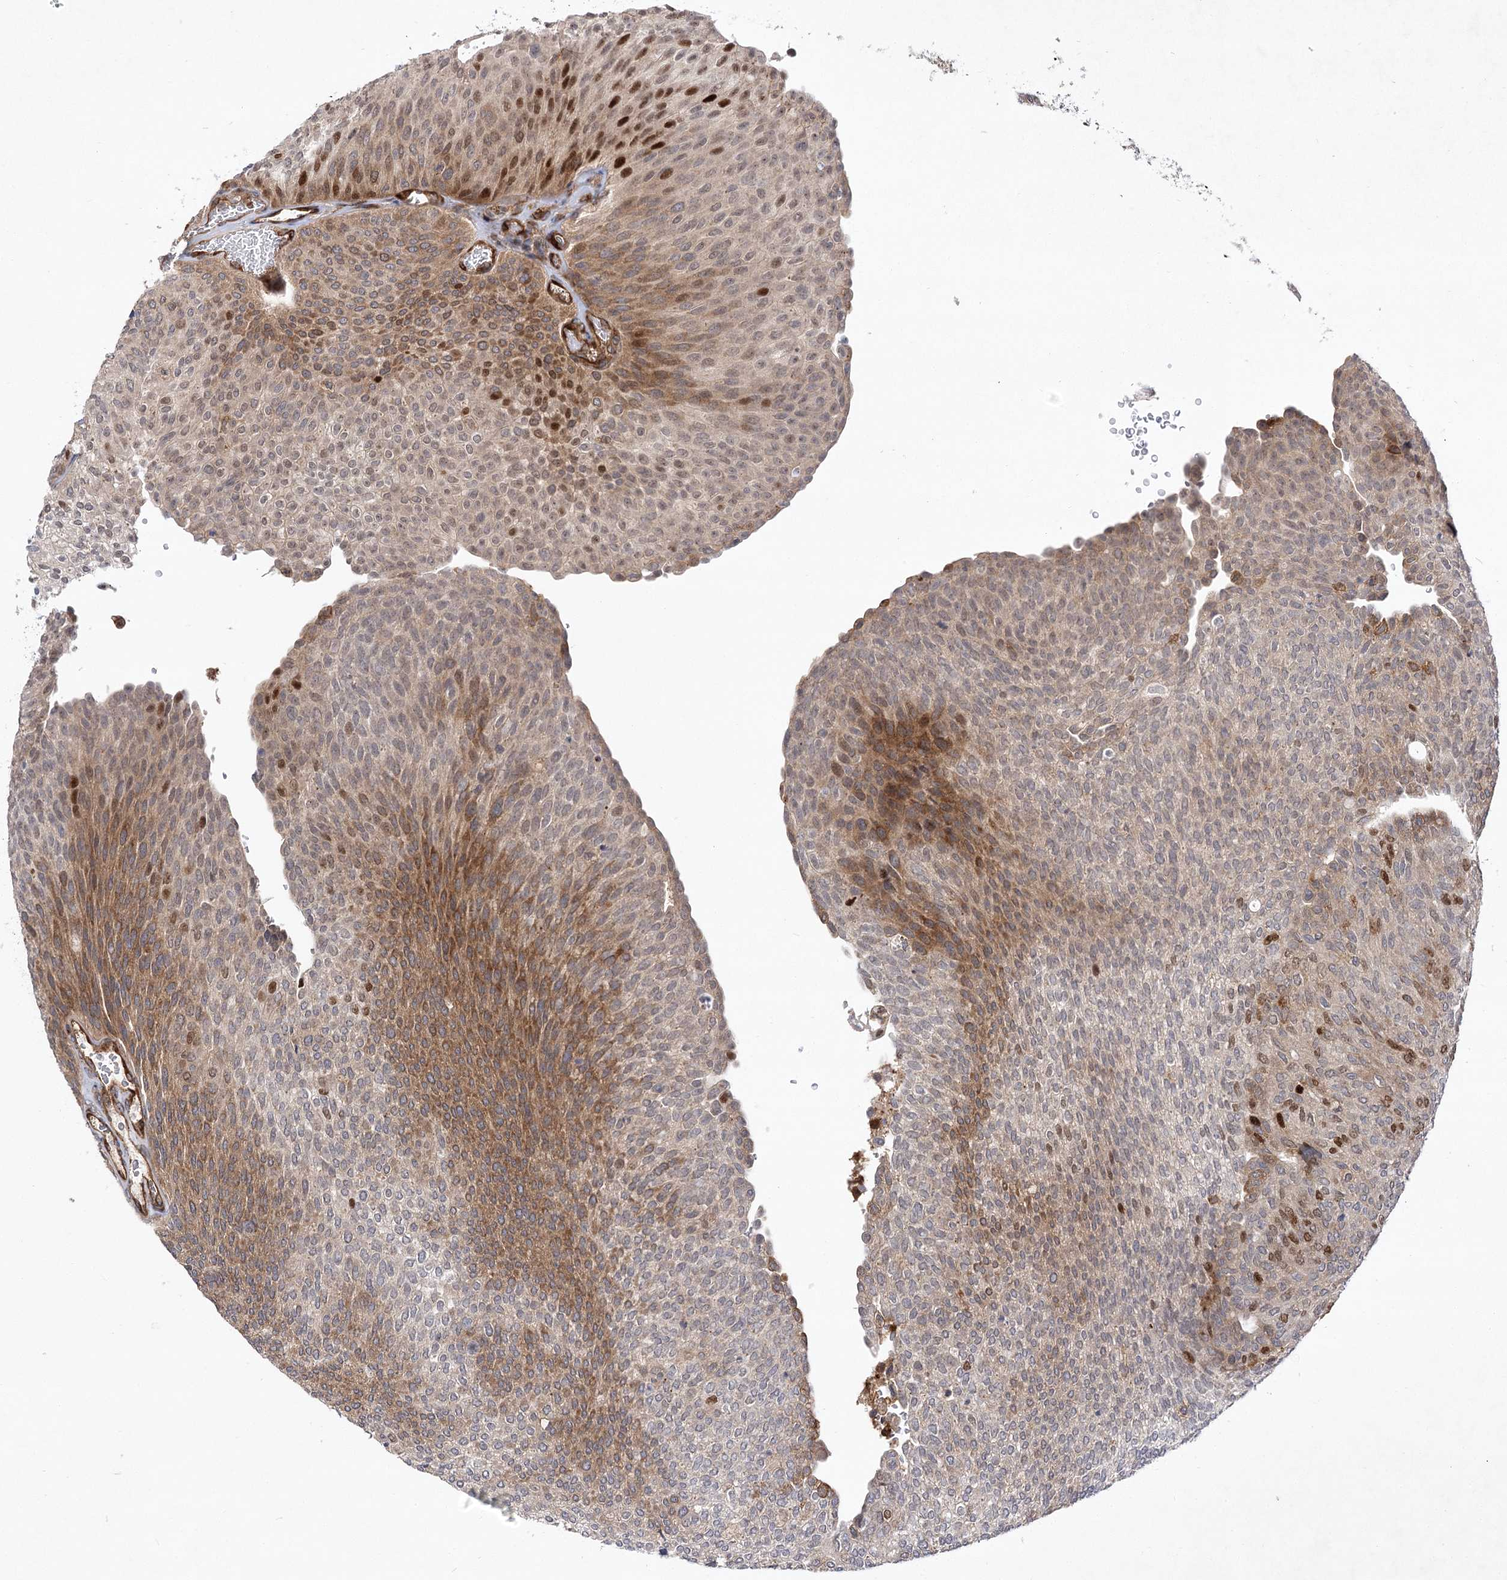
{"staining": {"intensity": "moderate", "quantity": "25%-75%", "location": "cytoplasmic/membranous,nuclear"}, "tissue": "urothelial cancer", "cell_type": "Tumor cells", "image_type": "cancer", "snomed": [{"axis": "morphology", "description": "Urothelial carcinoma, Low grade"}, {"axis": "topography", "description": "Urinary bladder"}], "caption": "About 25%-75% of tumor cells in human urothelial cancer show moderate cytoplasmic/membranous and nuclear protein positivity as visualized by brown immunohistochemical staining.", "gene": "ARHGAP31", "patient": {"sex": "female", "age": 79}}